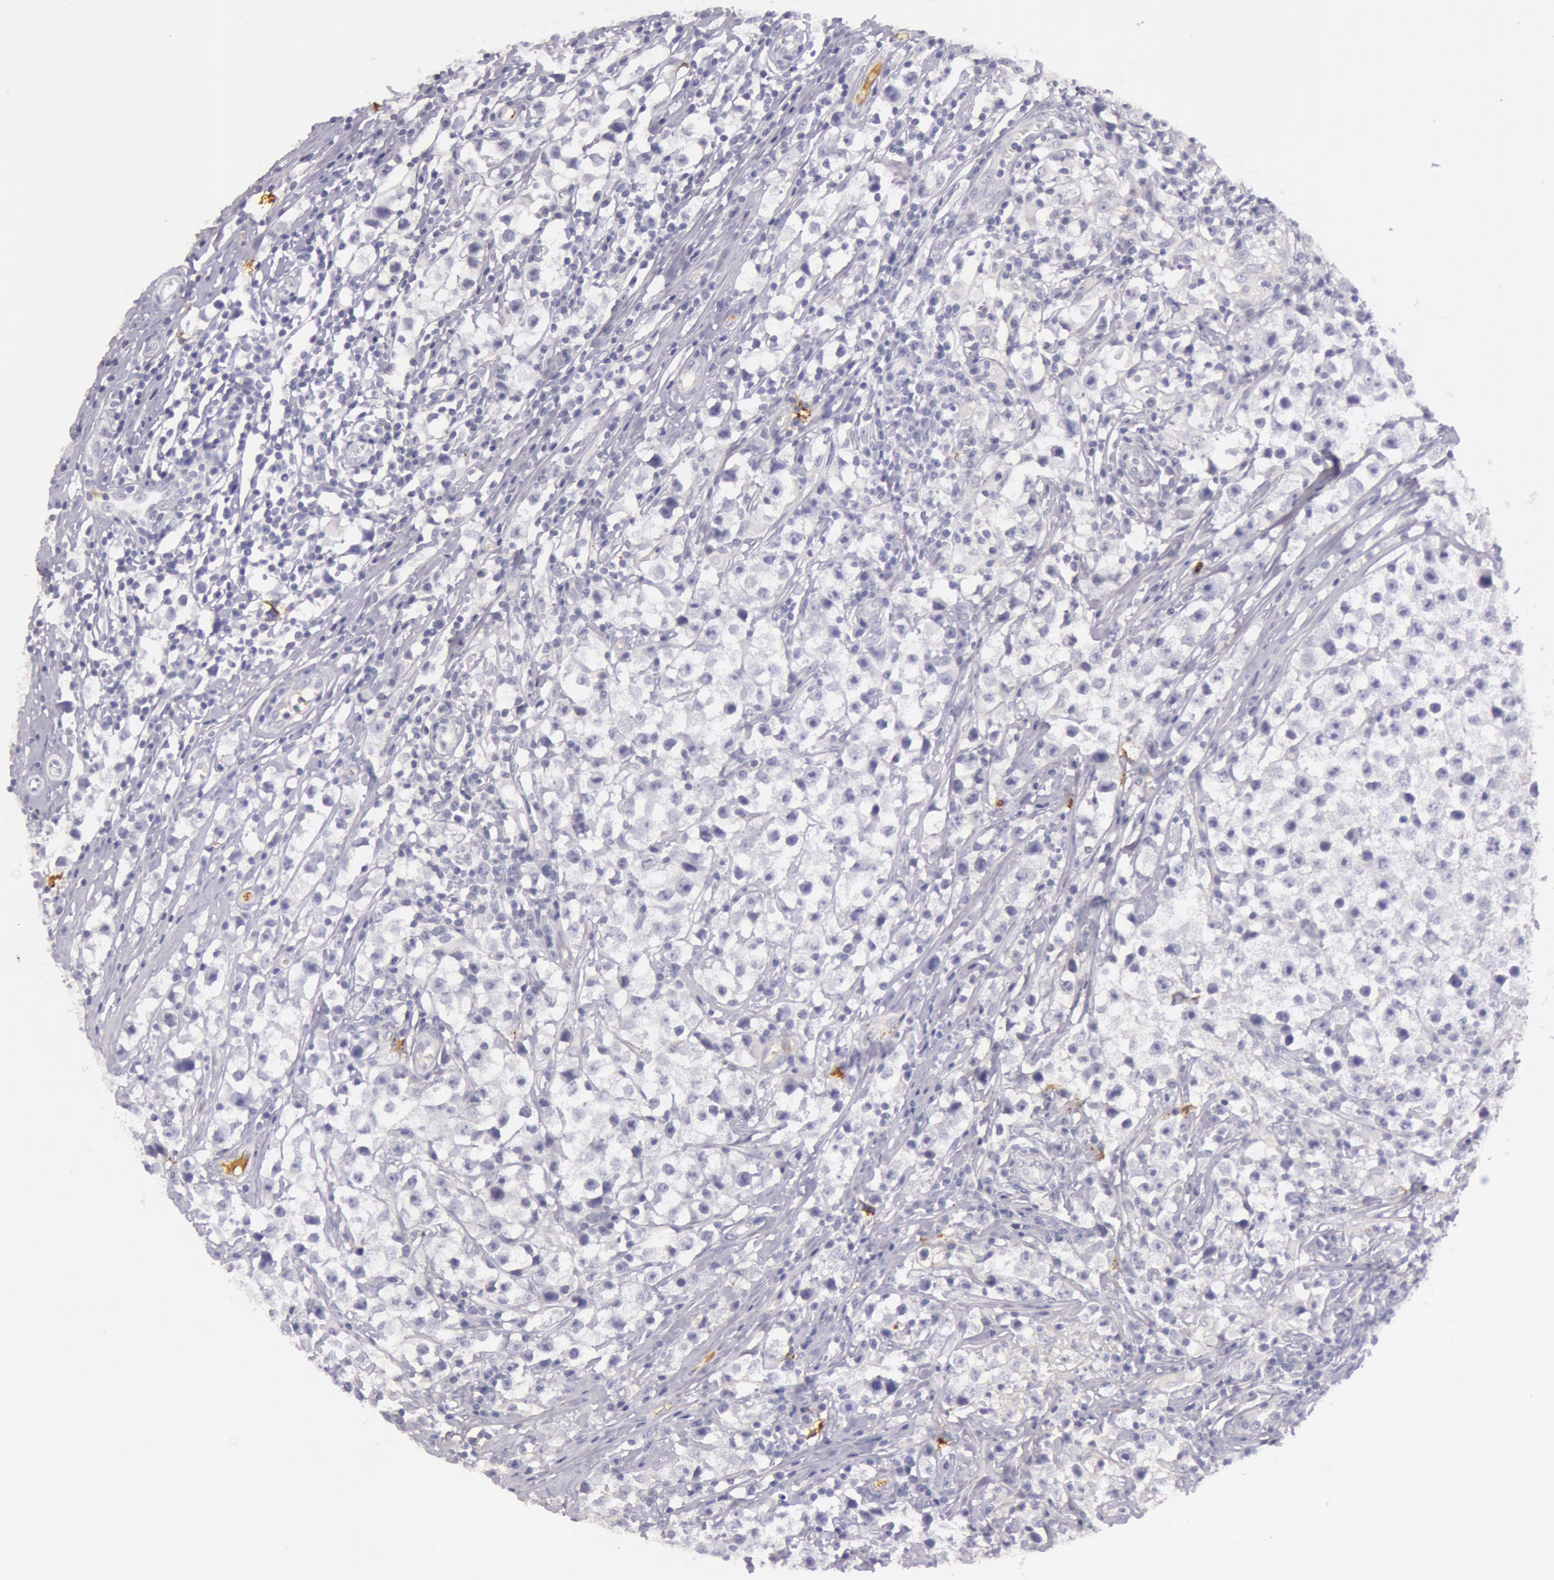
{"staining": {"intensity": "negative", "quantity": "none", "location": "none"}, "tissue": "testis cancer", "cell_type": "Tumor cells", "image_type": "cancer", "snomed": [{"axis": "morphology", "description": "Seminoma, NOS"}, {"axis": "topography", "description": "Testis"}], "caption": "The photomicrograph displays no staining of tumor cells in testis seminoma.", "gene": "C4BPA", "patient": {"sex": "male", "age": 35}}